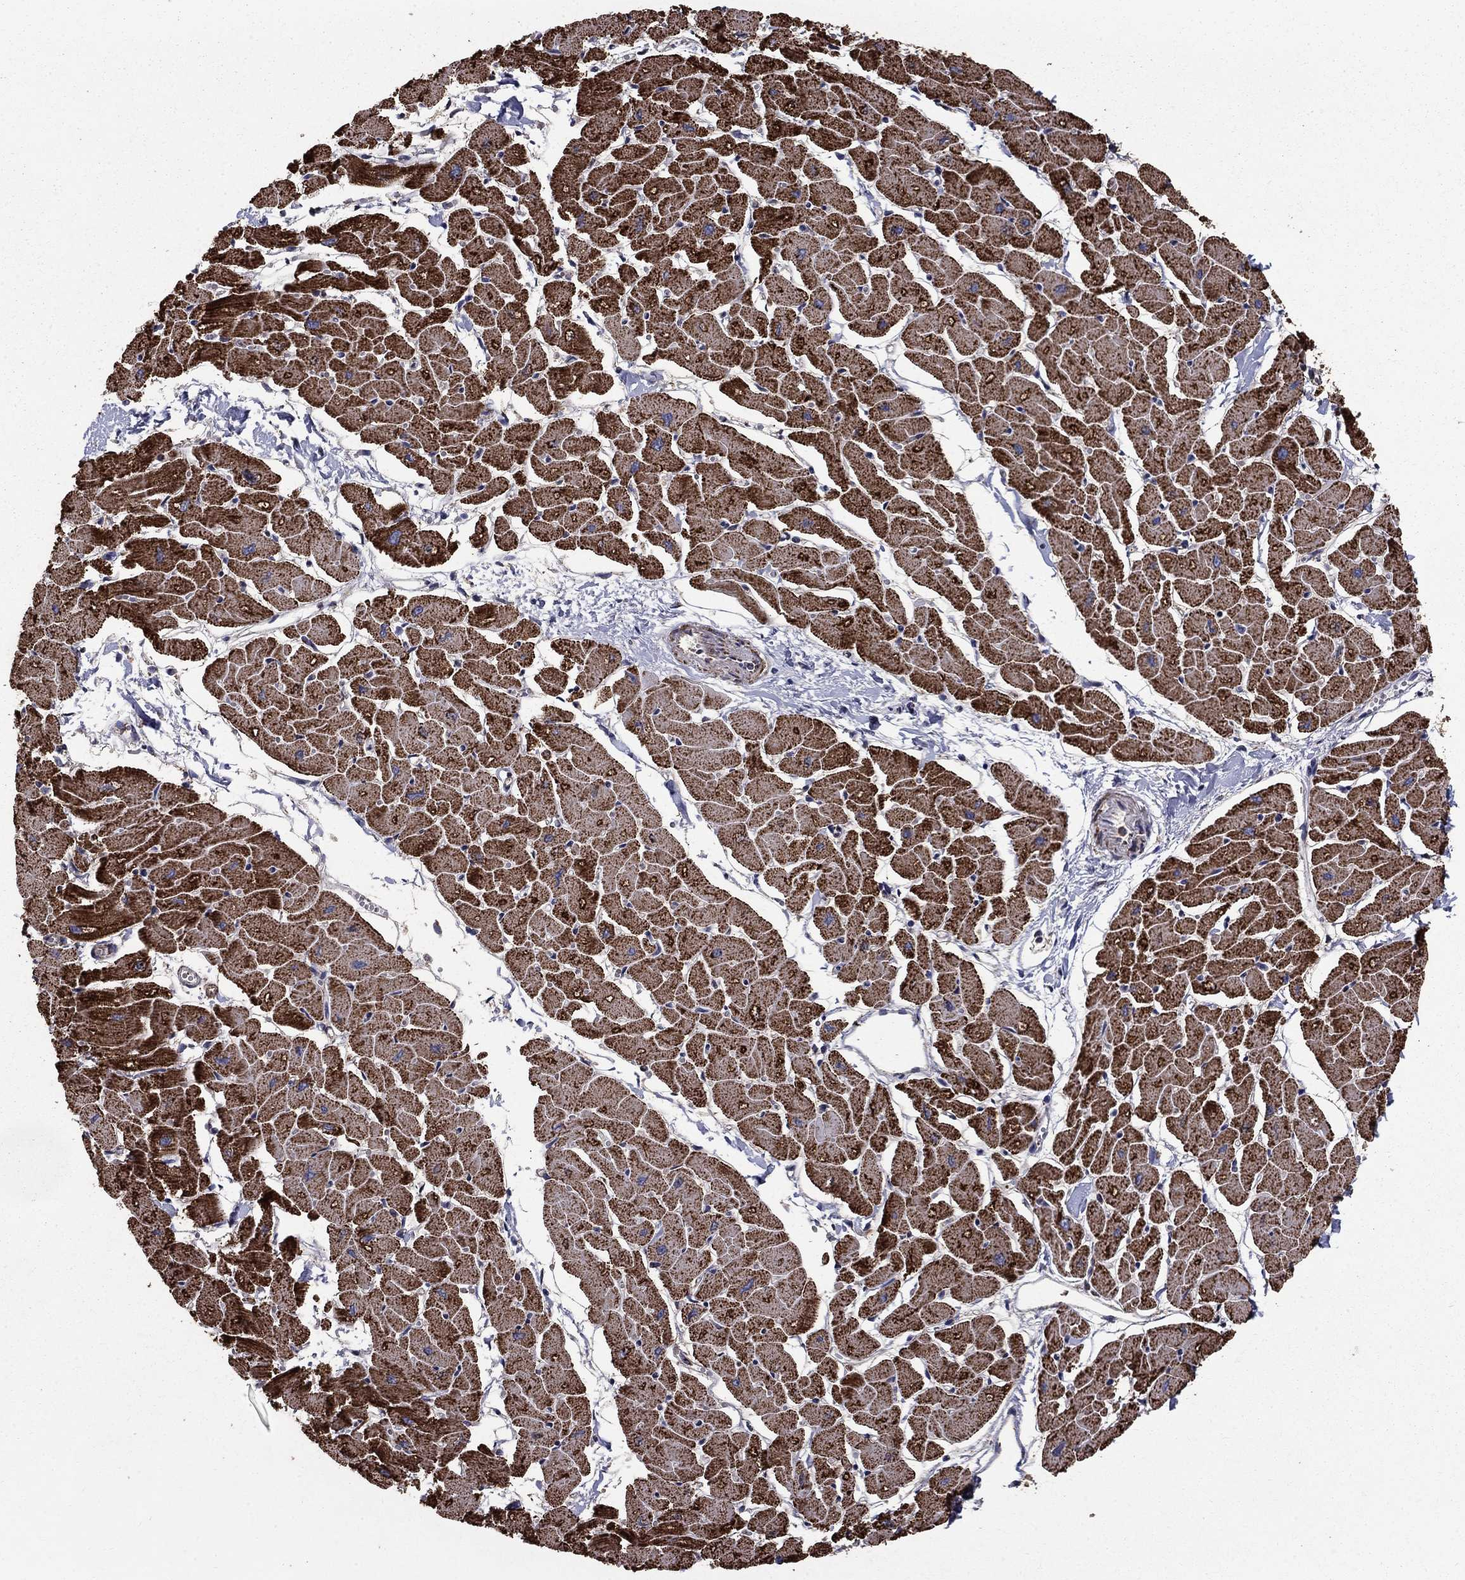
{"staining": {"intensity": "strong", "quantity": ">75%", "location": "cytoplasmic/membranous"}, "tissue": "heart muscle", "cell_type": "Cardiomyocytes", "image_type": "normal", "snomed": [{"axis": "morphology", "description": "Normal tissue, NOS"}, {"axis": "topography", "description": "Heart"}], "caption": "High-power microscopy captured an immunohistochemistry (IHC) histopathology image of unremarkable heart muscle, revealing strong cytoplasmic/membranous positivity in about >75% of cardiomyocytes.", "gene": "NDUFS8", "patient": {"sex": "male", "age": 57}}